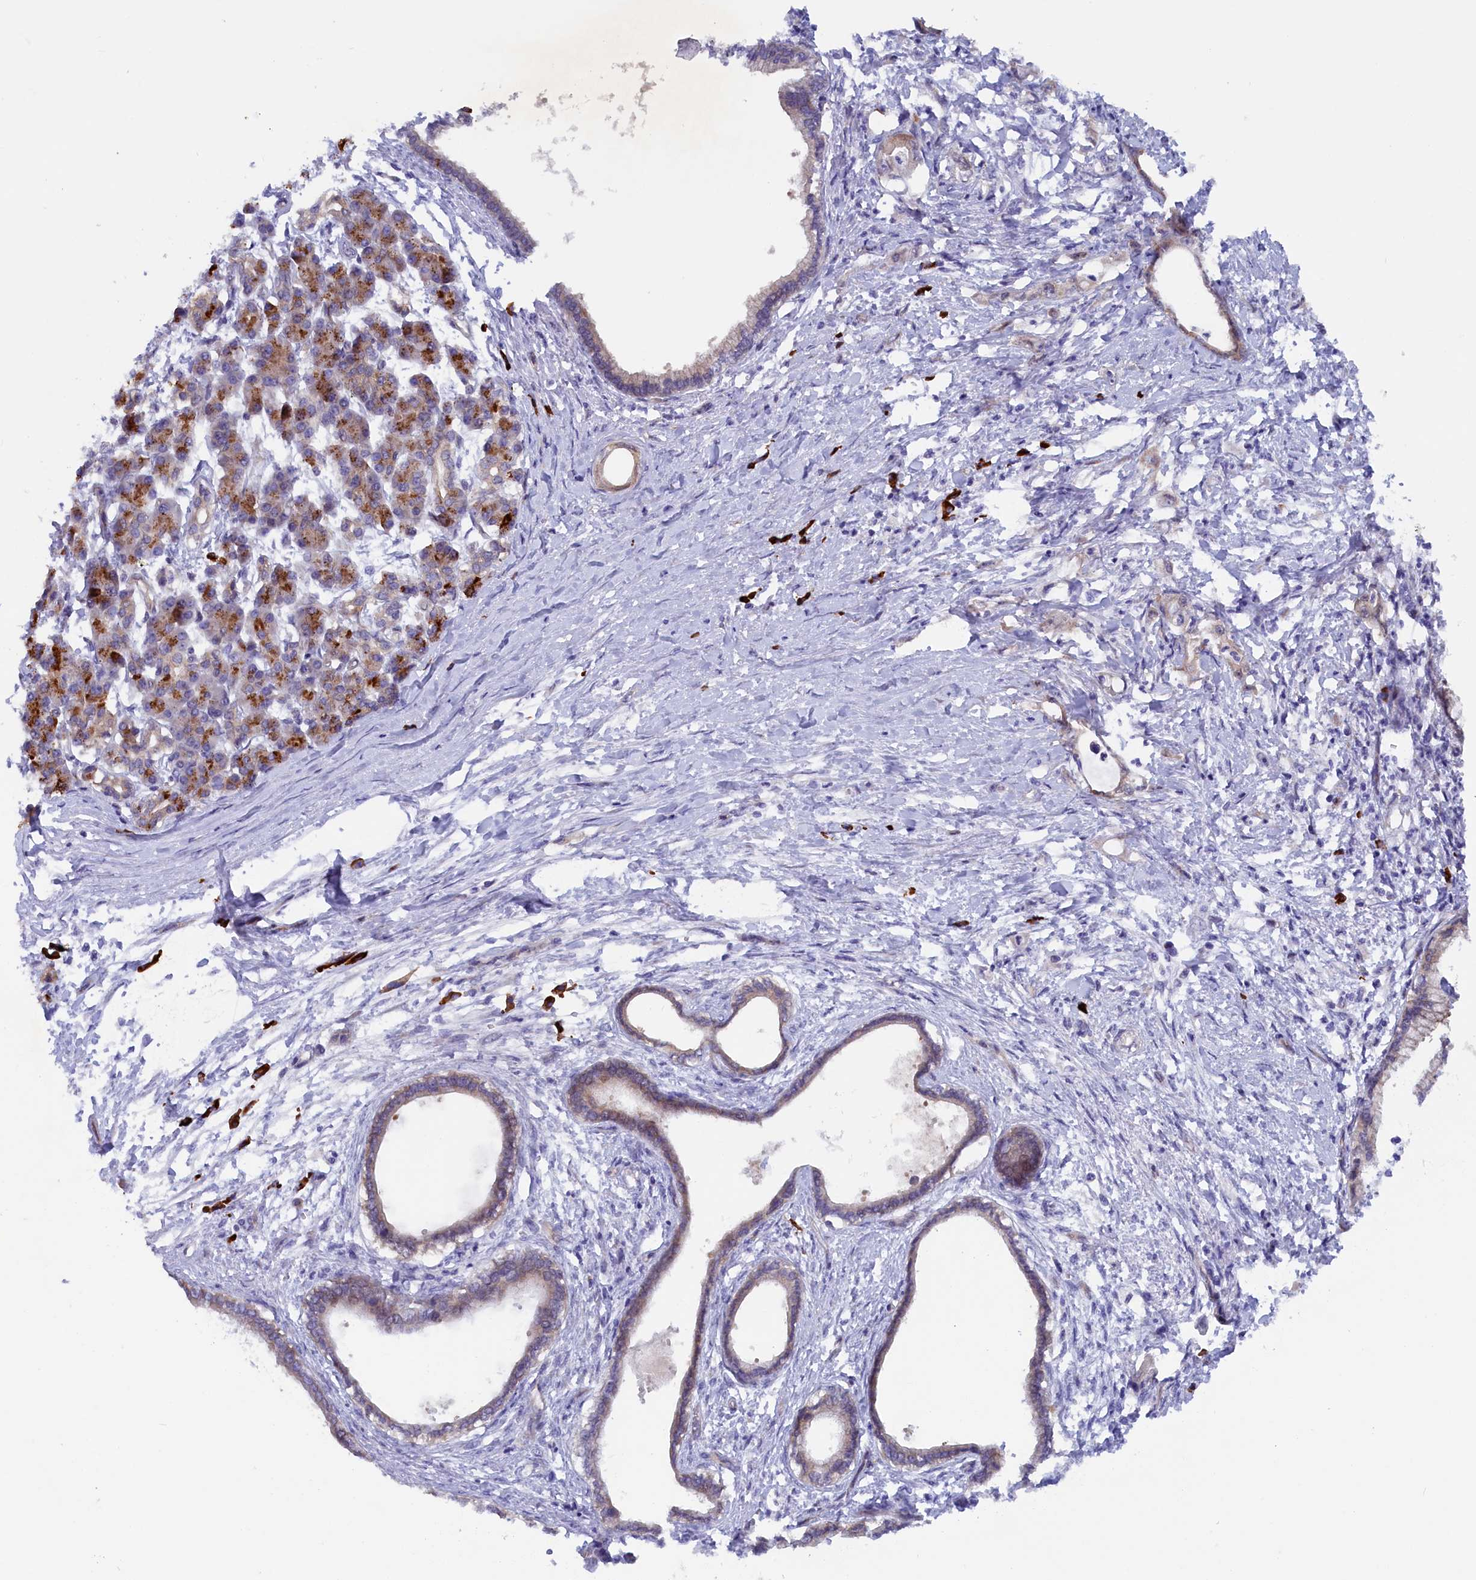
{"staining": {"intensity": "moderate", "quantity": "25%-75%", "location": "cytoplasmic/membranous"}, "tissue": "pancreatic cancer", "cell_type": "Tumor cells", "image_type": "cancer", "snomed": [{"axis": "morphology", "description": "Adenocarcinoma, NOS"}, {"axis": "topography", "description": "Pancreas"}], "caption": "This histopathology image reveals pancreatic cancer stained with immunohistochemistry to label a protein in brown. The cytoplasmic/membranous of tumor cells show moderate positivity for the protein. Nuclei are counter-stained blue.", "gene": "JPT2", "patient": {"sex": "female", "age": 55}}